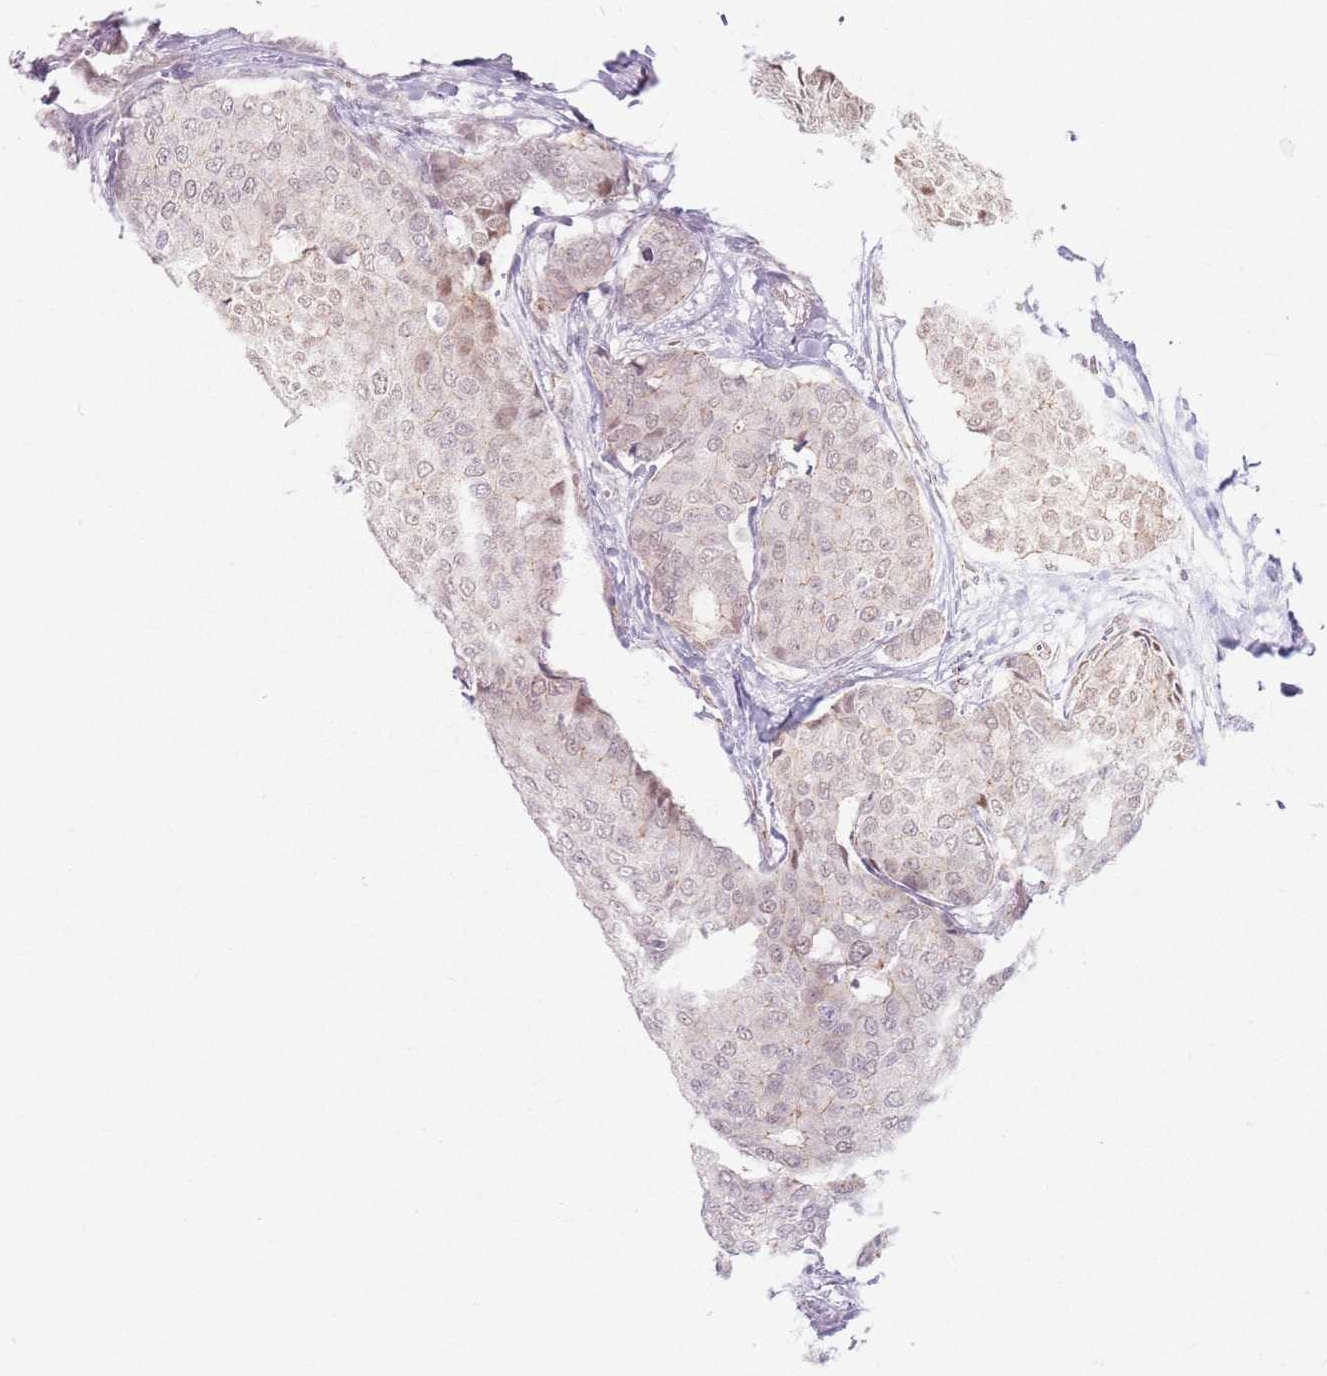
{"staining": {"intensity": "negative", "quantity": "none", "location": "none"}, "tissue": "breast cancer", "cell_type": "Tumor cells", "image_type": "cancer", "snomed": [{"axis": "morphology", "description": "Duct carcinoma"}, {"axis": "topography", "description": "Breast"}], "caption": "Human intraductal carcinoma (breast) stained for a protein using immunohistochemistry displays no expression in tumor cells.", "gene": "KCNA5", "patient": {"sex": "female", "age": 75}}